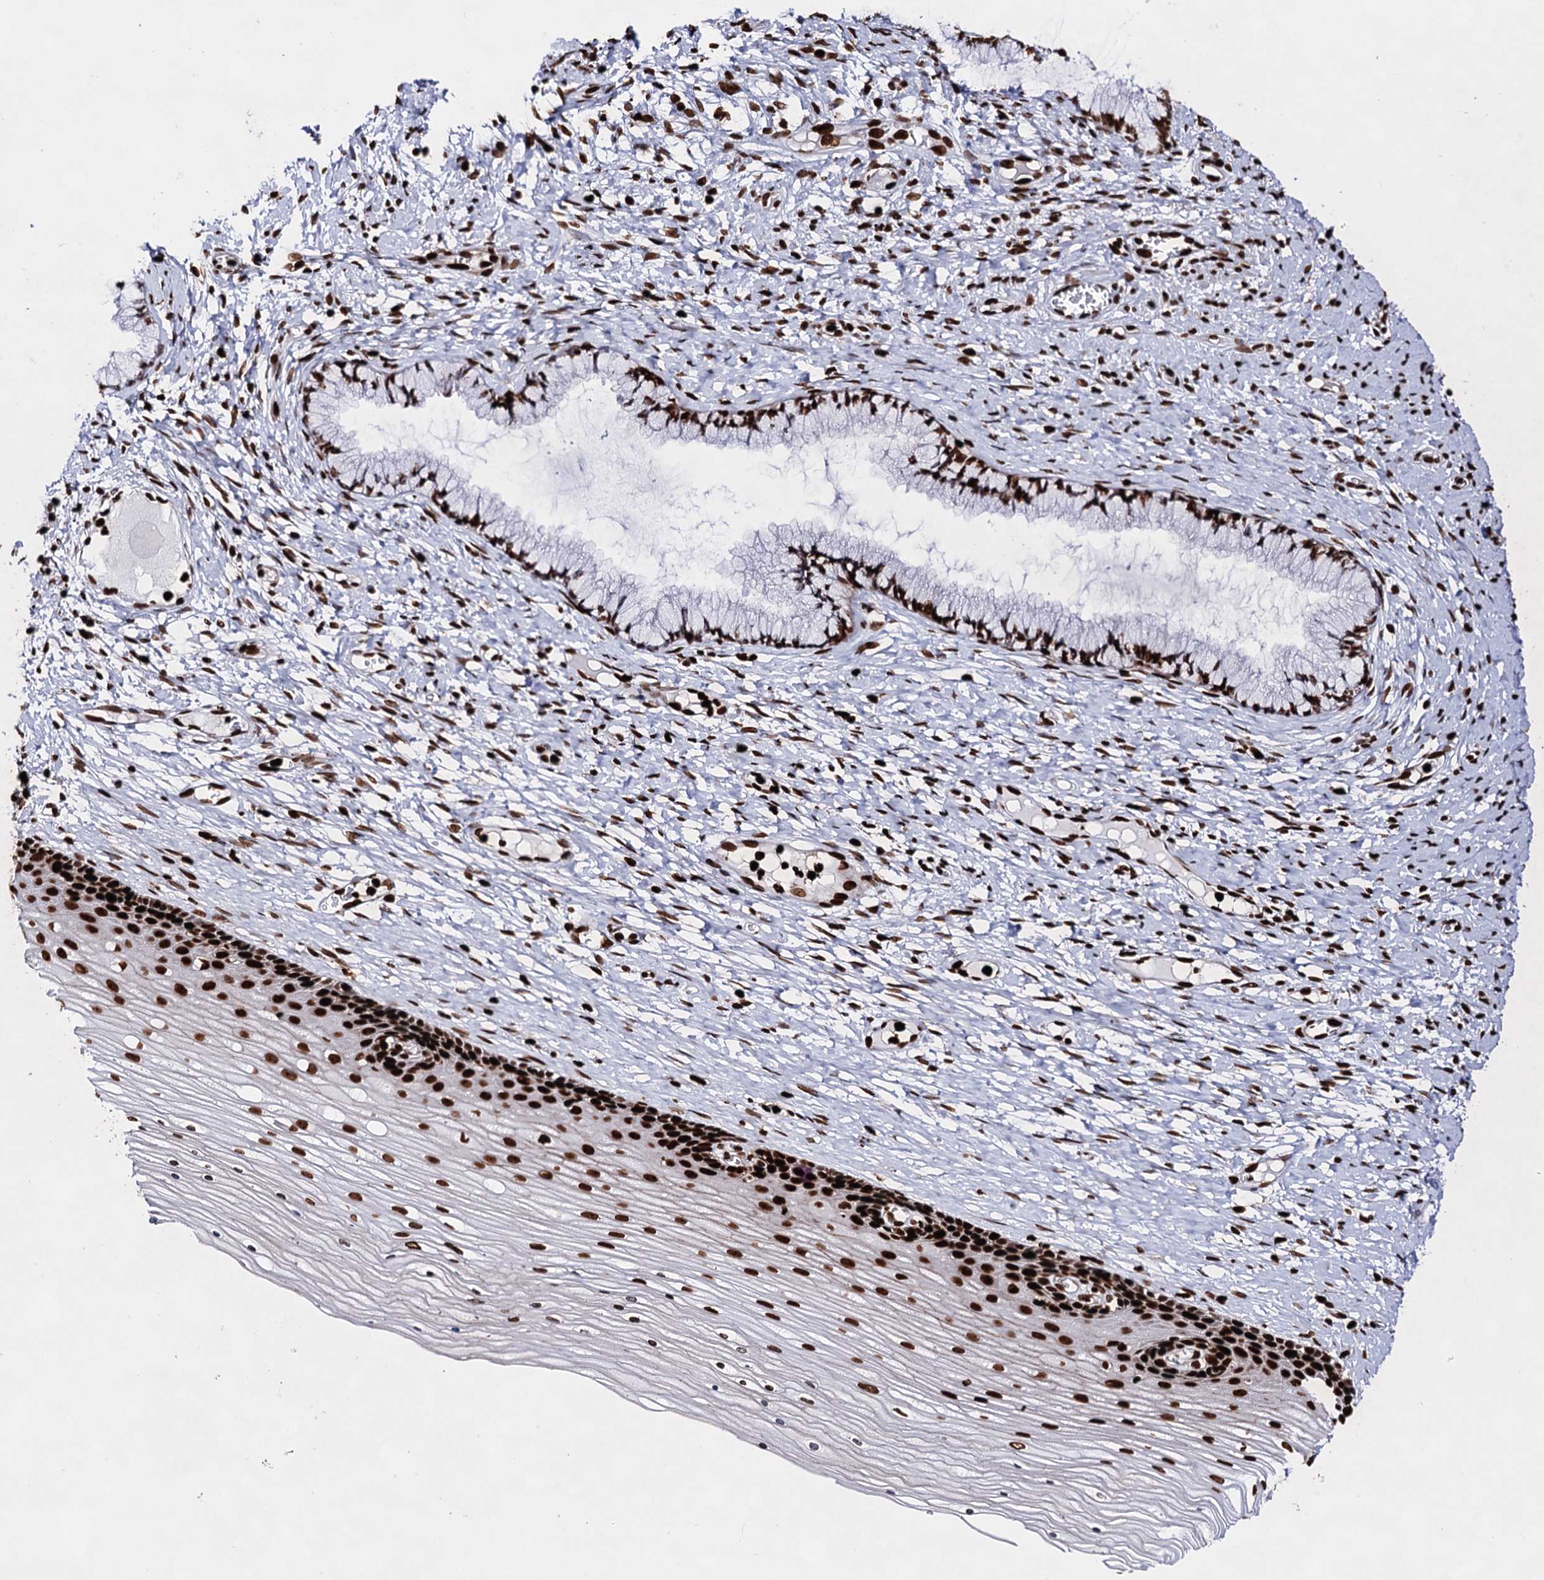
{"staining": {"intensity": "strong", "quantity": ">75%", "location": "nuclear"}, "tissue": "cervix", "cell_type": "Glandular cells", "image_type": "normal", "snomed": [{"axis": "morphology", "description": "Normal tissue, NOS"}, {"axis": "topography", "description": "Cervix"}], "caption": "Immunohistochemistry (IHC) micrograph of normal human cervix stained for a protein (brown), which shows high levels of strong nuclear expression in about >75% of glandular cells.", "gene": "HMGB2", "patient": {"sex": "female", "age": 42}}